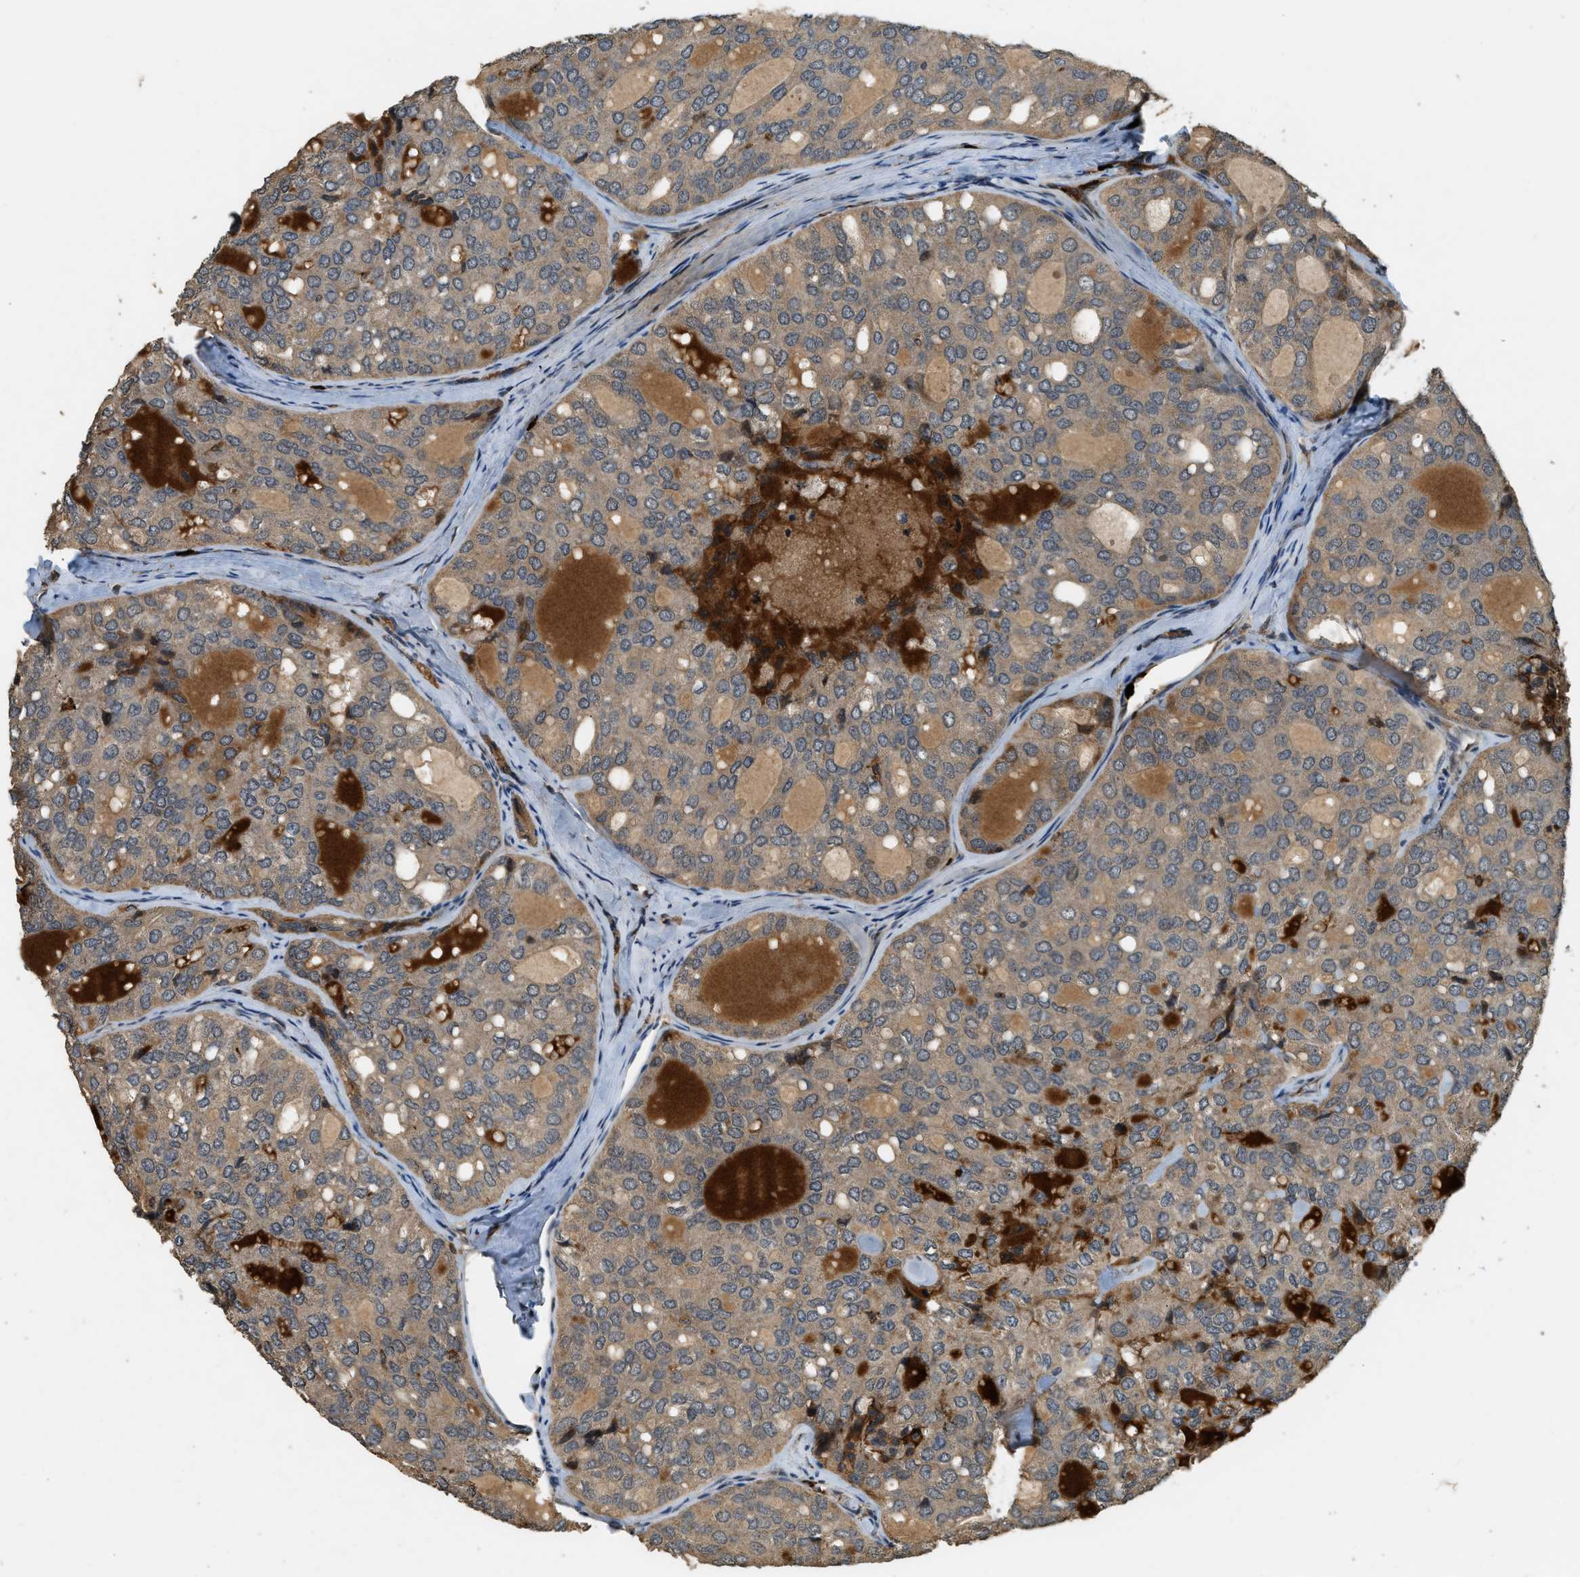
{"staining": {"intensity": "moderate", "quantity": ">75%", "location": "cytoplasmic/membranous"}, "tissue": "thyroid cancer", "cell_type": "Tumor cells", "image_type": "cancer", "snomed": [{"axis": "morphology", "description": "Follicular adenoma carcinoma, NOS"}, {"axis": "topography", "description": "Thyroid gland"}], "caption": "IHC of thyroid follicular adenoma carcinoma demonstrates medium levels of moderate cytoplasmic/membranous staining in about >75% of tumor cells. Using DAB (3,3'-diaminobenzidine) (brown) and hematoxylin (blue) stains, captured at high magnification using brightfield microscopy.", "gene": "RNF141", "patient": {"sex": "male", "age": 75}}